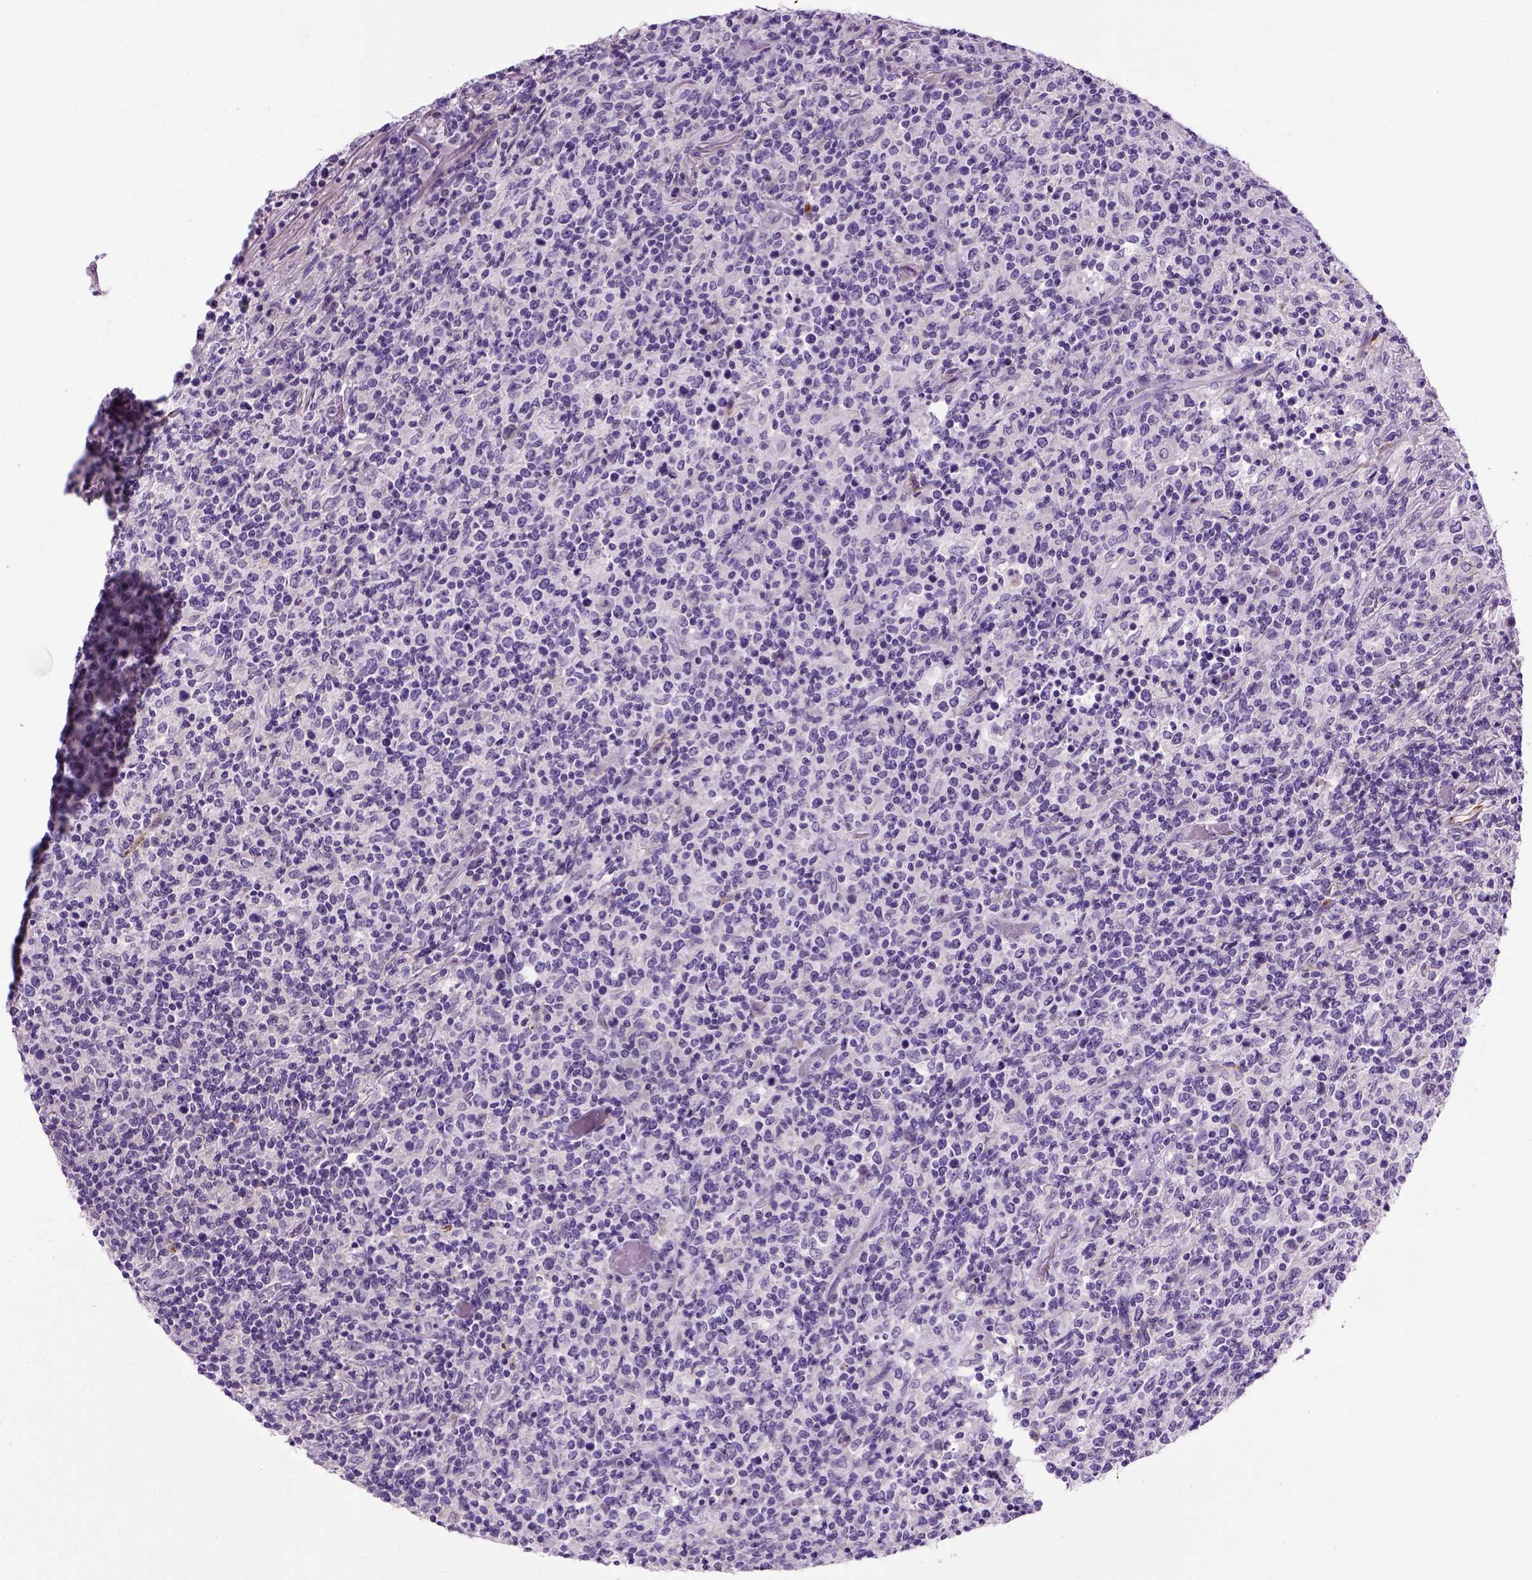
{"staining": {"intensity": "negative", "quantity": "none", "location": "none"}, "tissue": "lymphoma", "cell_type": "Tumor cells", "image_type": "cancer", "snomed": [{"axis": "morphology", "description": "Malignant lymphoma, non-Hodgkin's type, High grade"}, {"axis": "topography", "description": "Lung"}], "caption": "Tumor cells are negative for protein expression in human malignant lymphoma, non-Hodgkin's type (high-grade).", "gene": "CDH1", "patient": {"sex": "male", "age": 79}}